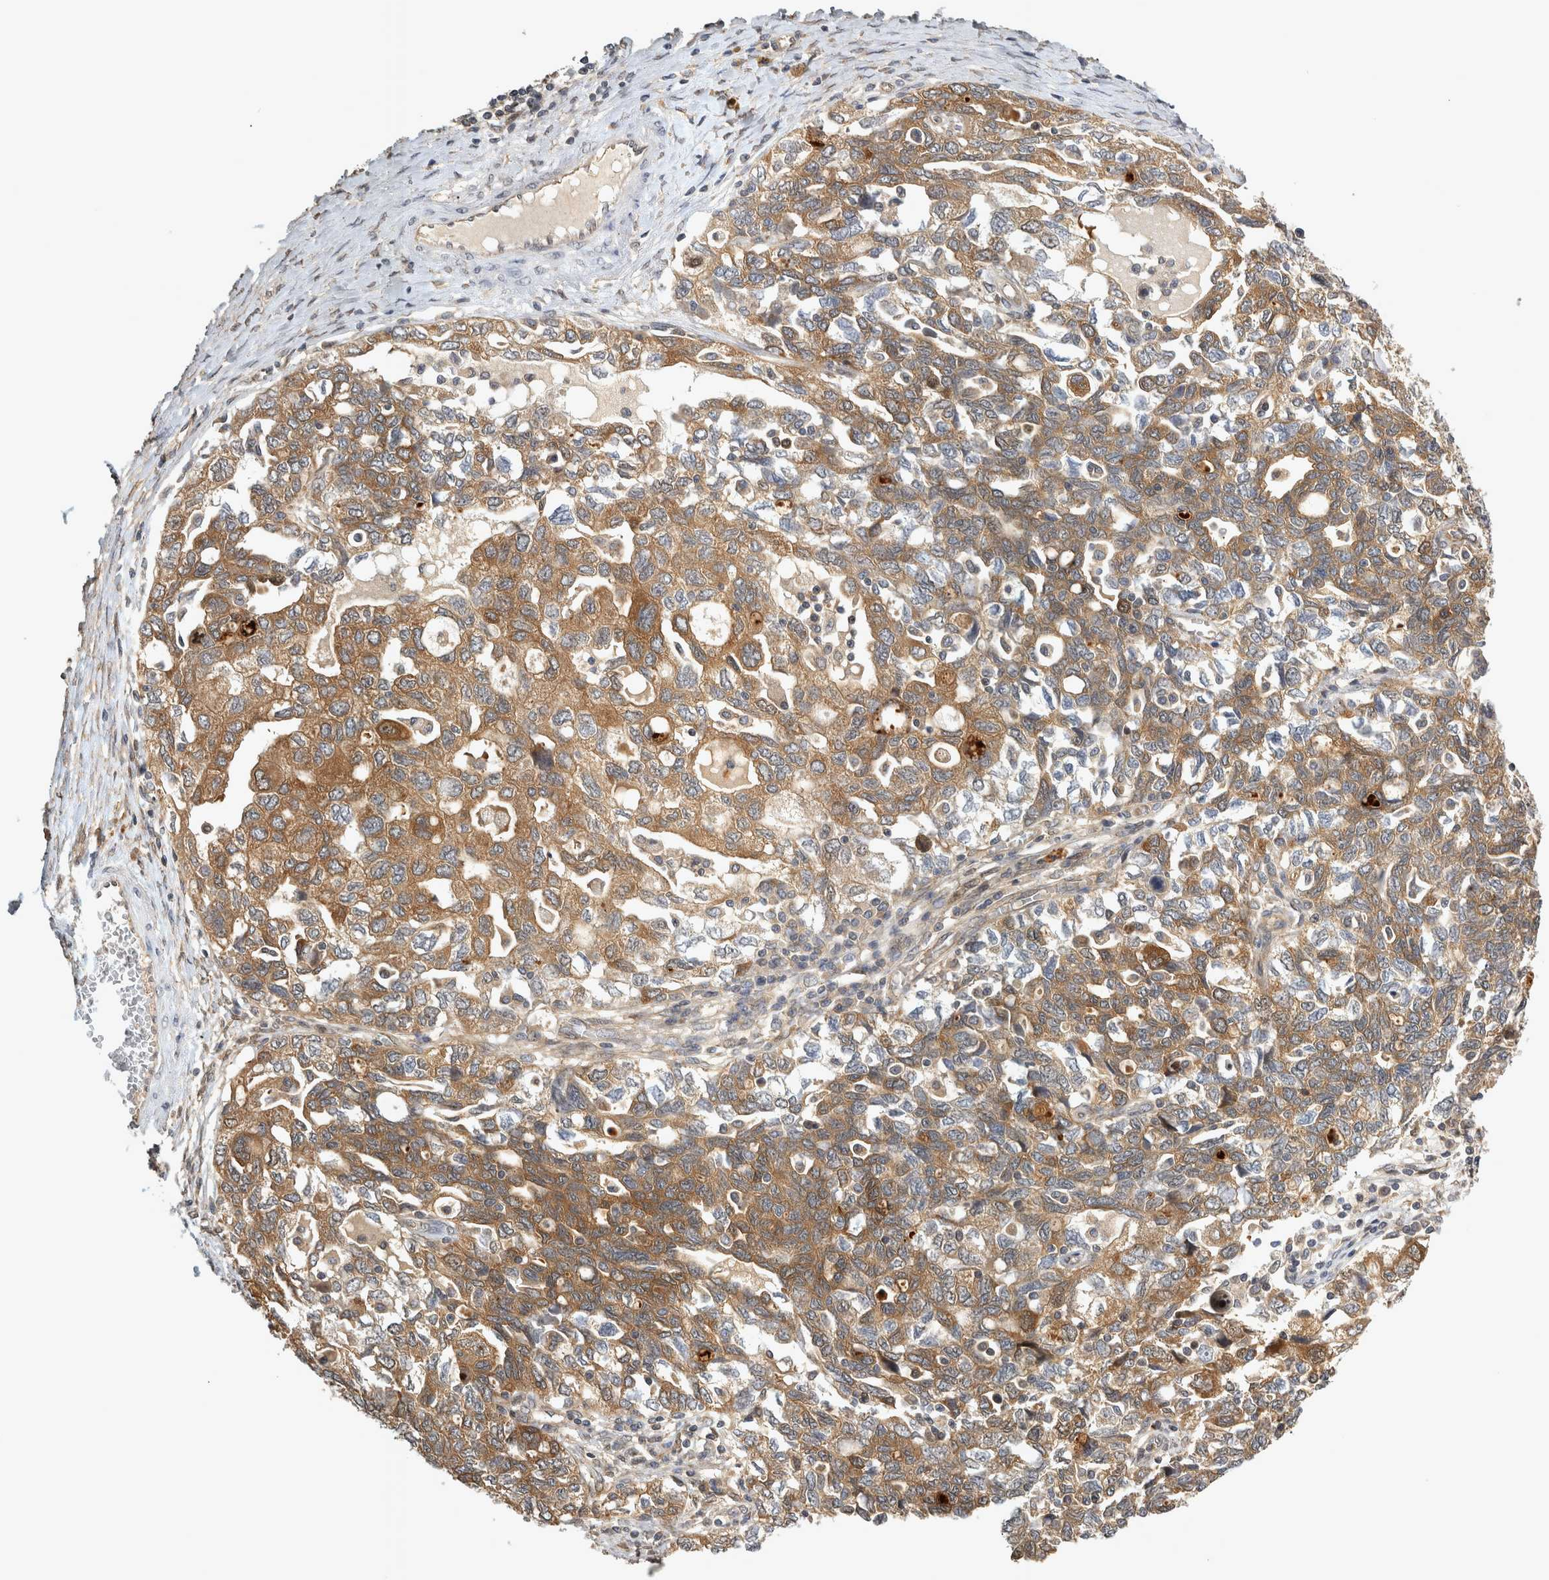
{"staining": {"intensity": "moderate", "quantity": ">75%", "location": "cytoplasmic/membranous"}, "tissue": "ovarian cancer", "cell_type": "Tumor cells", "image_type": "cancer", "snomed": [{"axis": "morphology", "description": "Carcinoma, NOS"}, {"axis": "morphology", "description": "Cystadenocarcinoma, serous, NOS"}, {"axis": "topography", "description": "Ovary"}], "caption": "Immunohistochemical staining of human ovarian cancer reveals medium levels of moderate cytoplasmic/membranous protein positivity in about >75% of tumor cells.", "gene": "TRMT61B", "patient": {"sex": "female", "age": 69}}